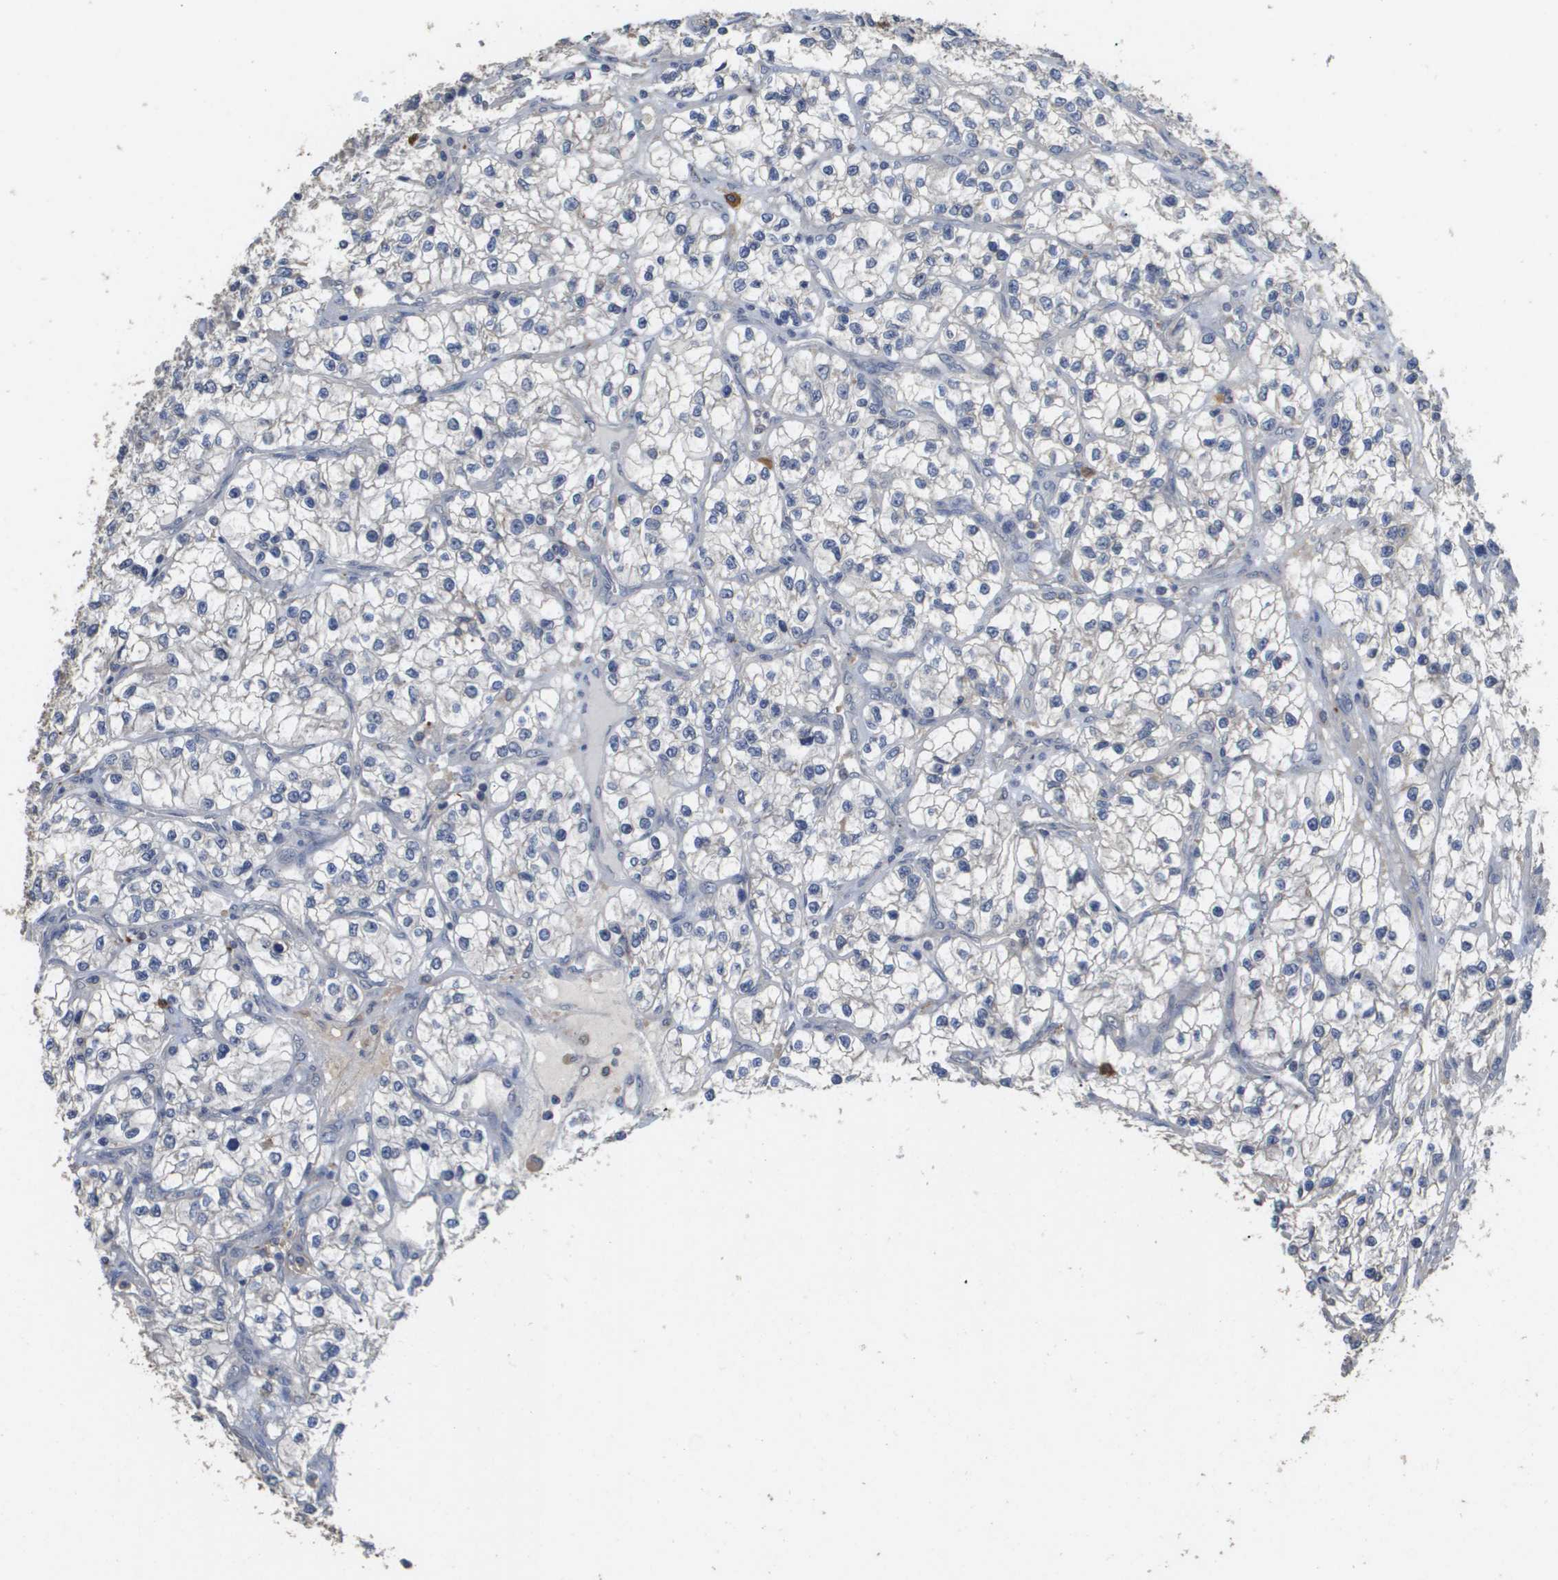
{"staining": {"intensity": "negative", "quantity": "none", "location": "none"}, "tissue": "renal cancer", "cell_type": "Tumor cells", "image_type": "cancer", "snomed": [{"axis": "morphology", "description": "Adenocarcinoma, NOS"}, {"axis": "topography", "description": "Kidney"}], "caption": "High magnification brightfield microscopy of adenocarcinoma (renal) stained with DAB (3,3'-diaminobenzidine) (brown) and counterstained with hematoxylin (blue): tumor cells show no significant positivity.", "gene": "RAB27B", "patient": {"sex": "female", "age": 57}}